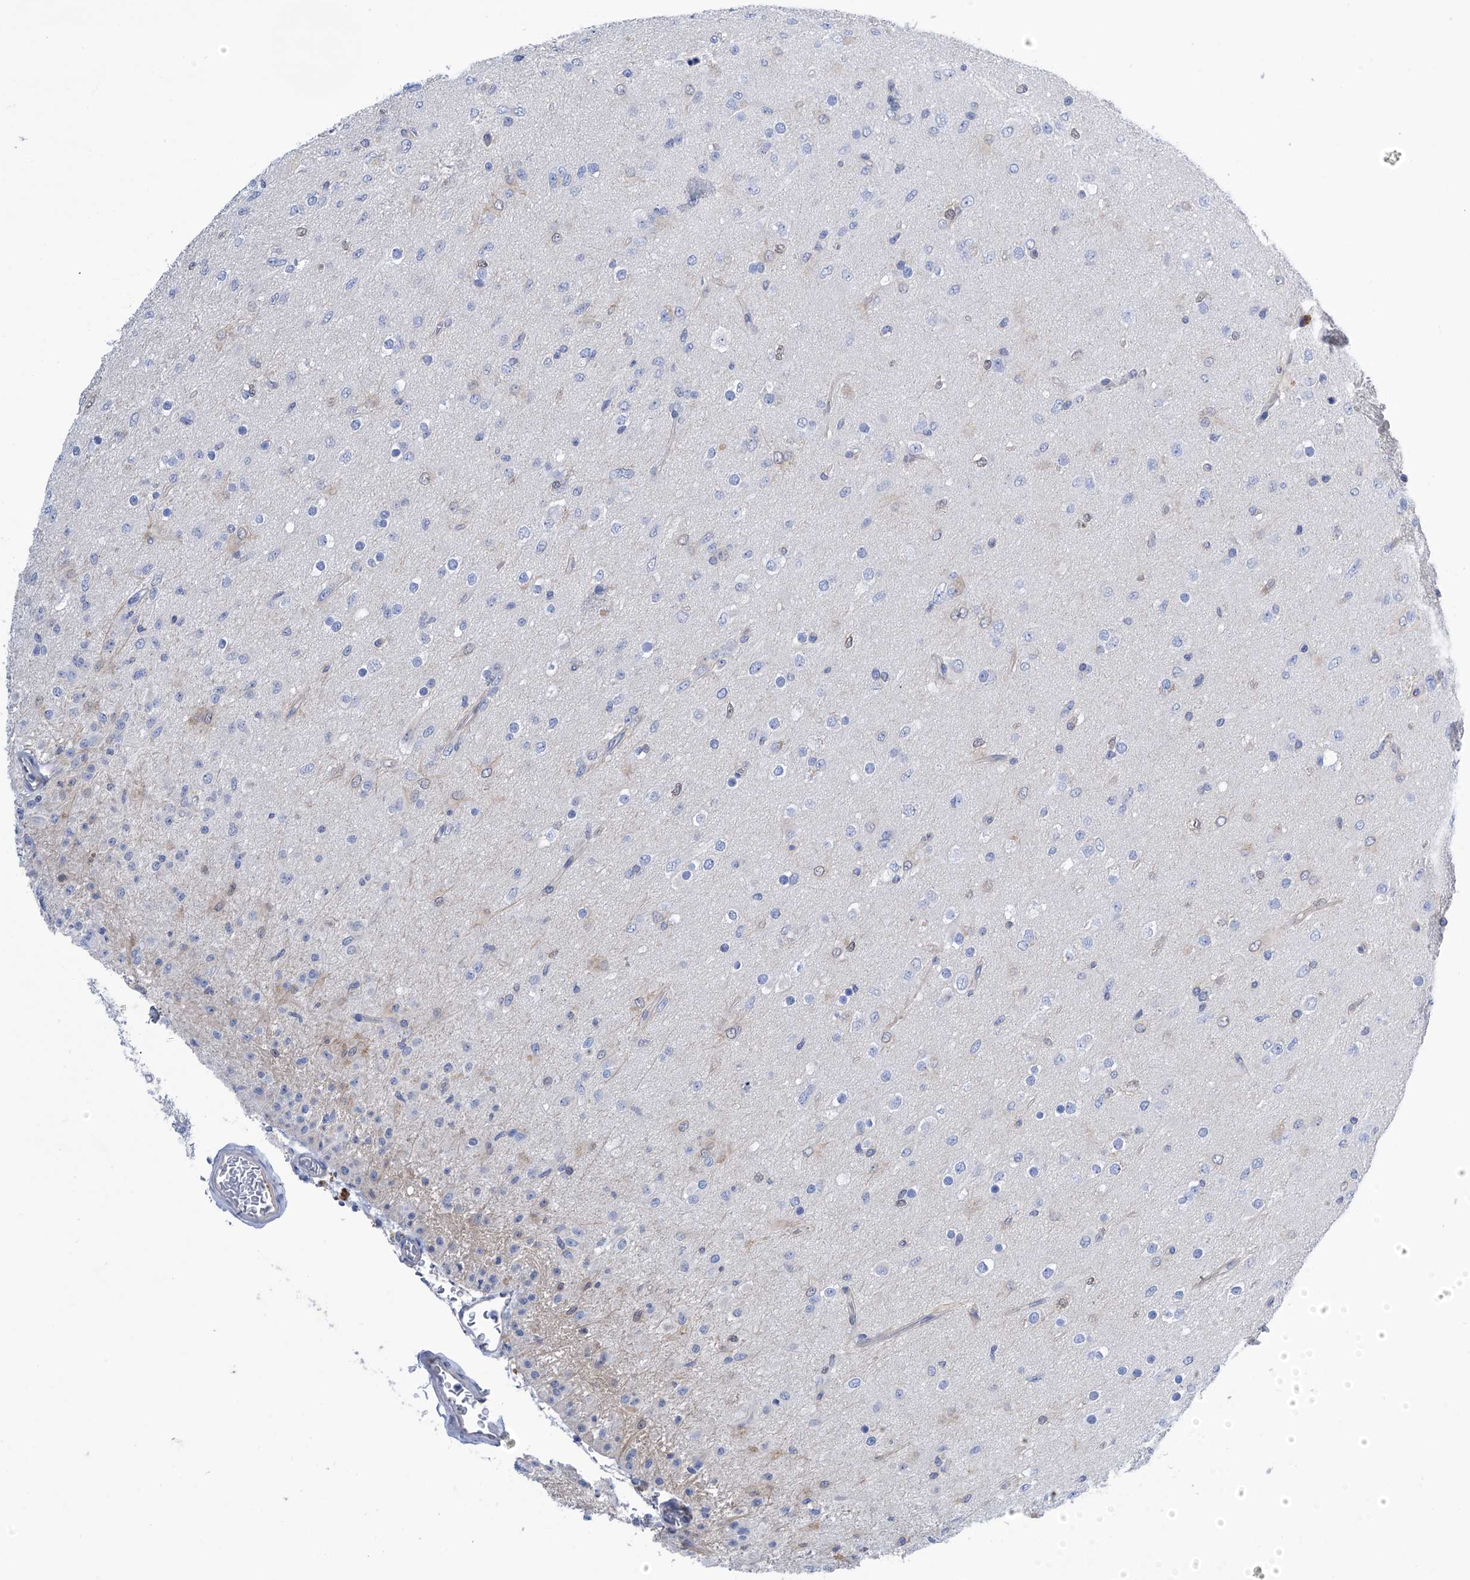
{"staining": {"intensity": "negative", "quantity": "none", "location": "none"}, "tissue": "glioma", "cell_type": "Tumor cells", "image_type": "cancer", "snomed": [{"axis": "morphology", "description": "Glioma, malignant, Low grade"}, {"axis": "topography", "description": "Brain"}], "caption": "IHC of low-grade glioma (malignant) demonstrates no positivity in tumor cells. The staining is performed using DAB (3,3'-diaminobenzidine) brown chromogen with nuclei counter-stained in using hematoxylin.", "gene": "PGM3", "patient": {"sex": "male", "age": 65}}